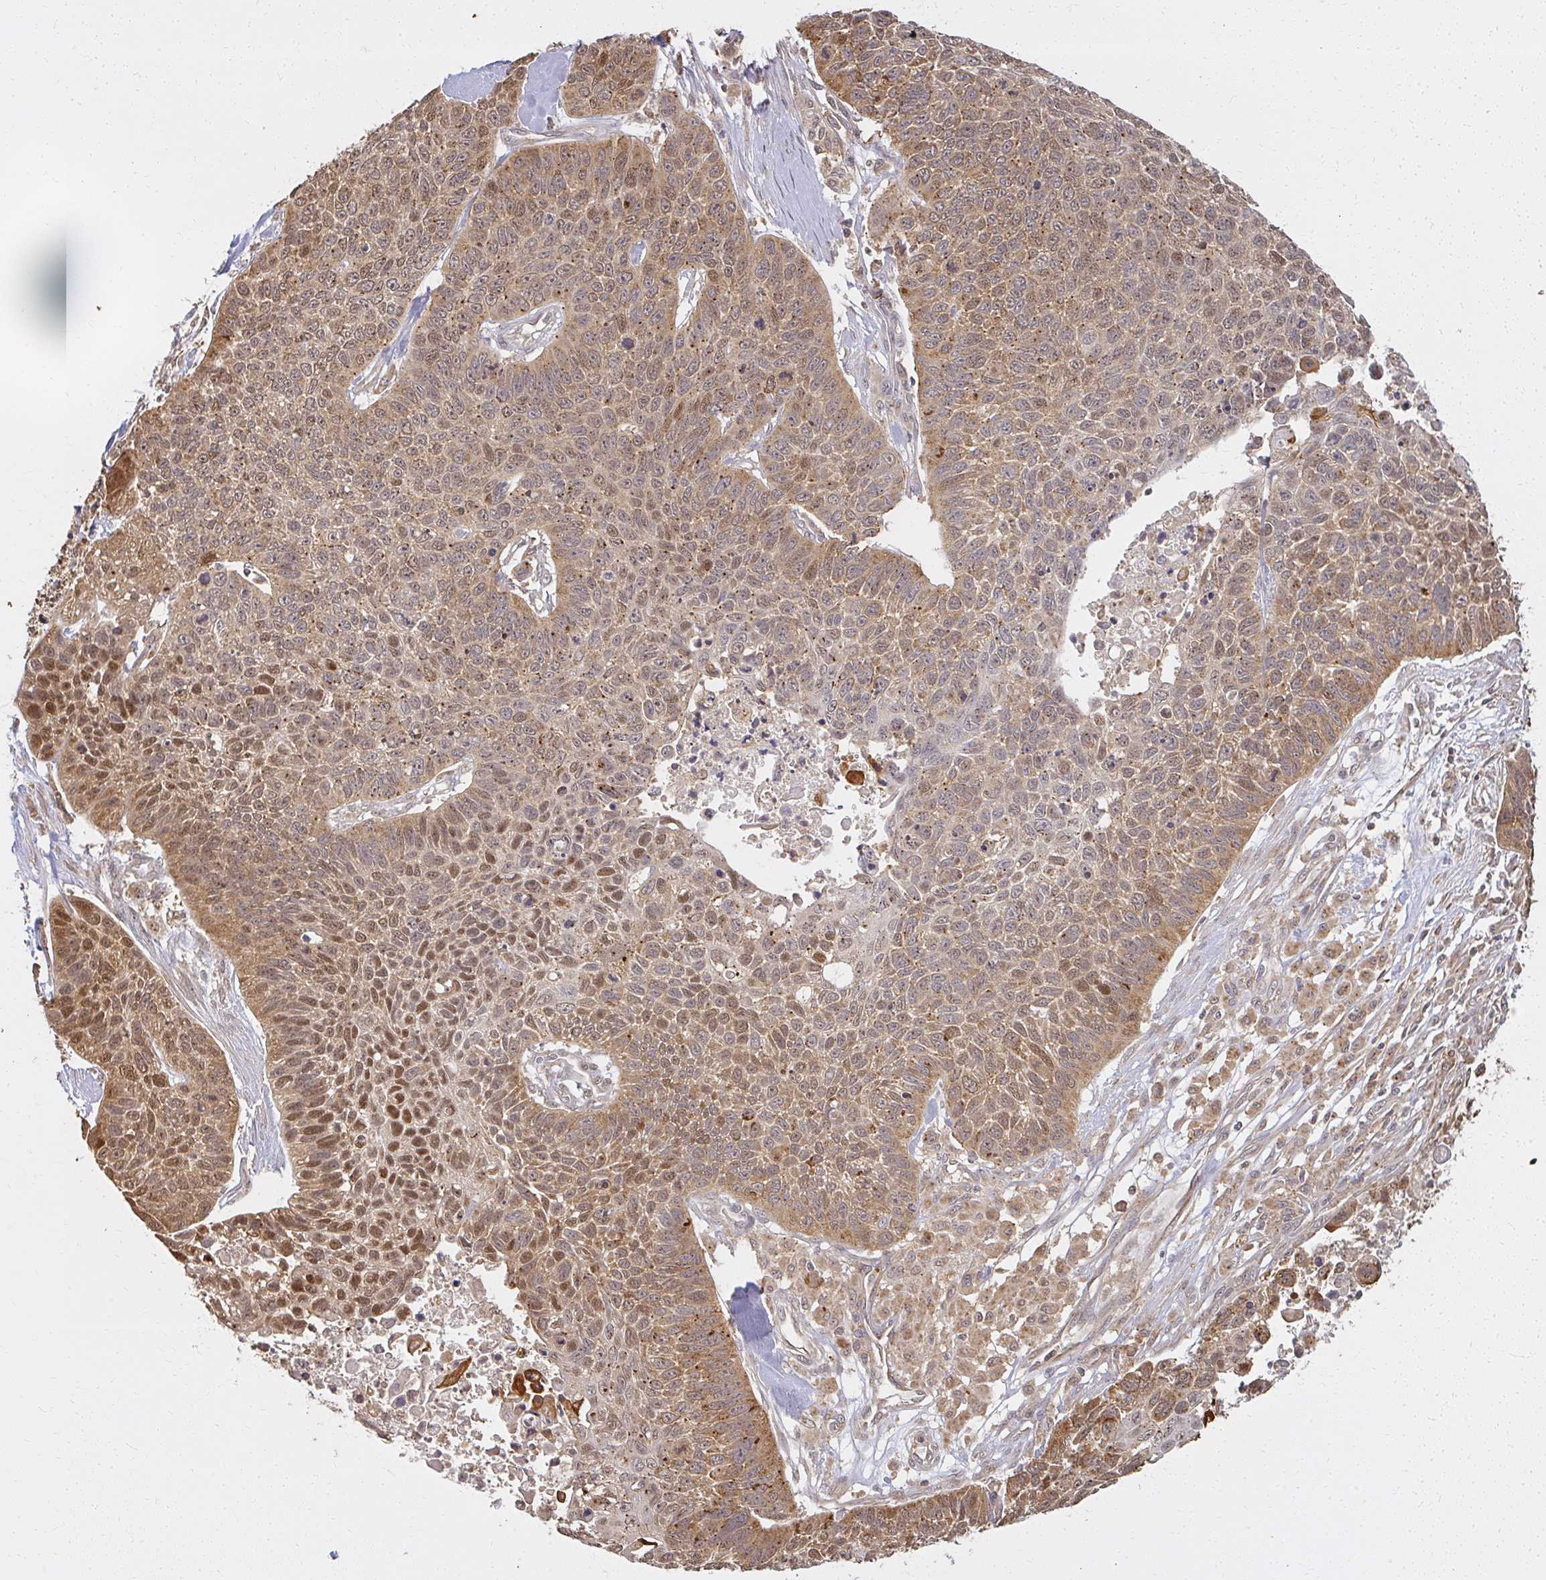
{"staining": {"intensity": "moderate", "quantity": ">75%", "location": "cytoplasmic/membranous,nuclear"}, "tissue": "lung cancer", "cell_type": "Tumor cells", "image_type": "cancer", "snomed": [{"axis": "morphology", "description": "Squamous cell carcinoma, NOS"}, {"axis": "topography", "description": "Lung"}], "caption": "Immunohistochemistry (IHC) of squamous cell carcinoma (lung) exhibits medium levels of moderate cytoplasmic/membranous and nuclear staining in approximately >75% of tumor cells.", "gene": "LARS2", "patient": {"sex": "male", "age": 62}}